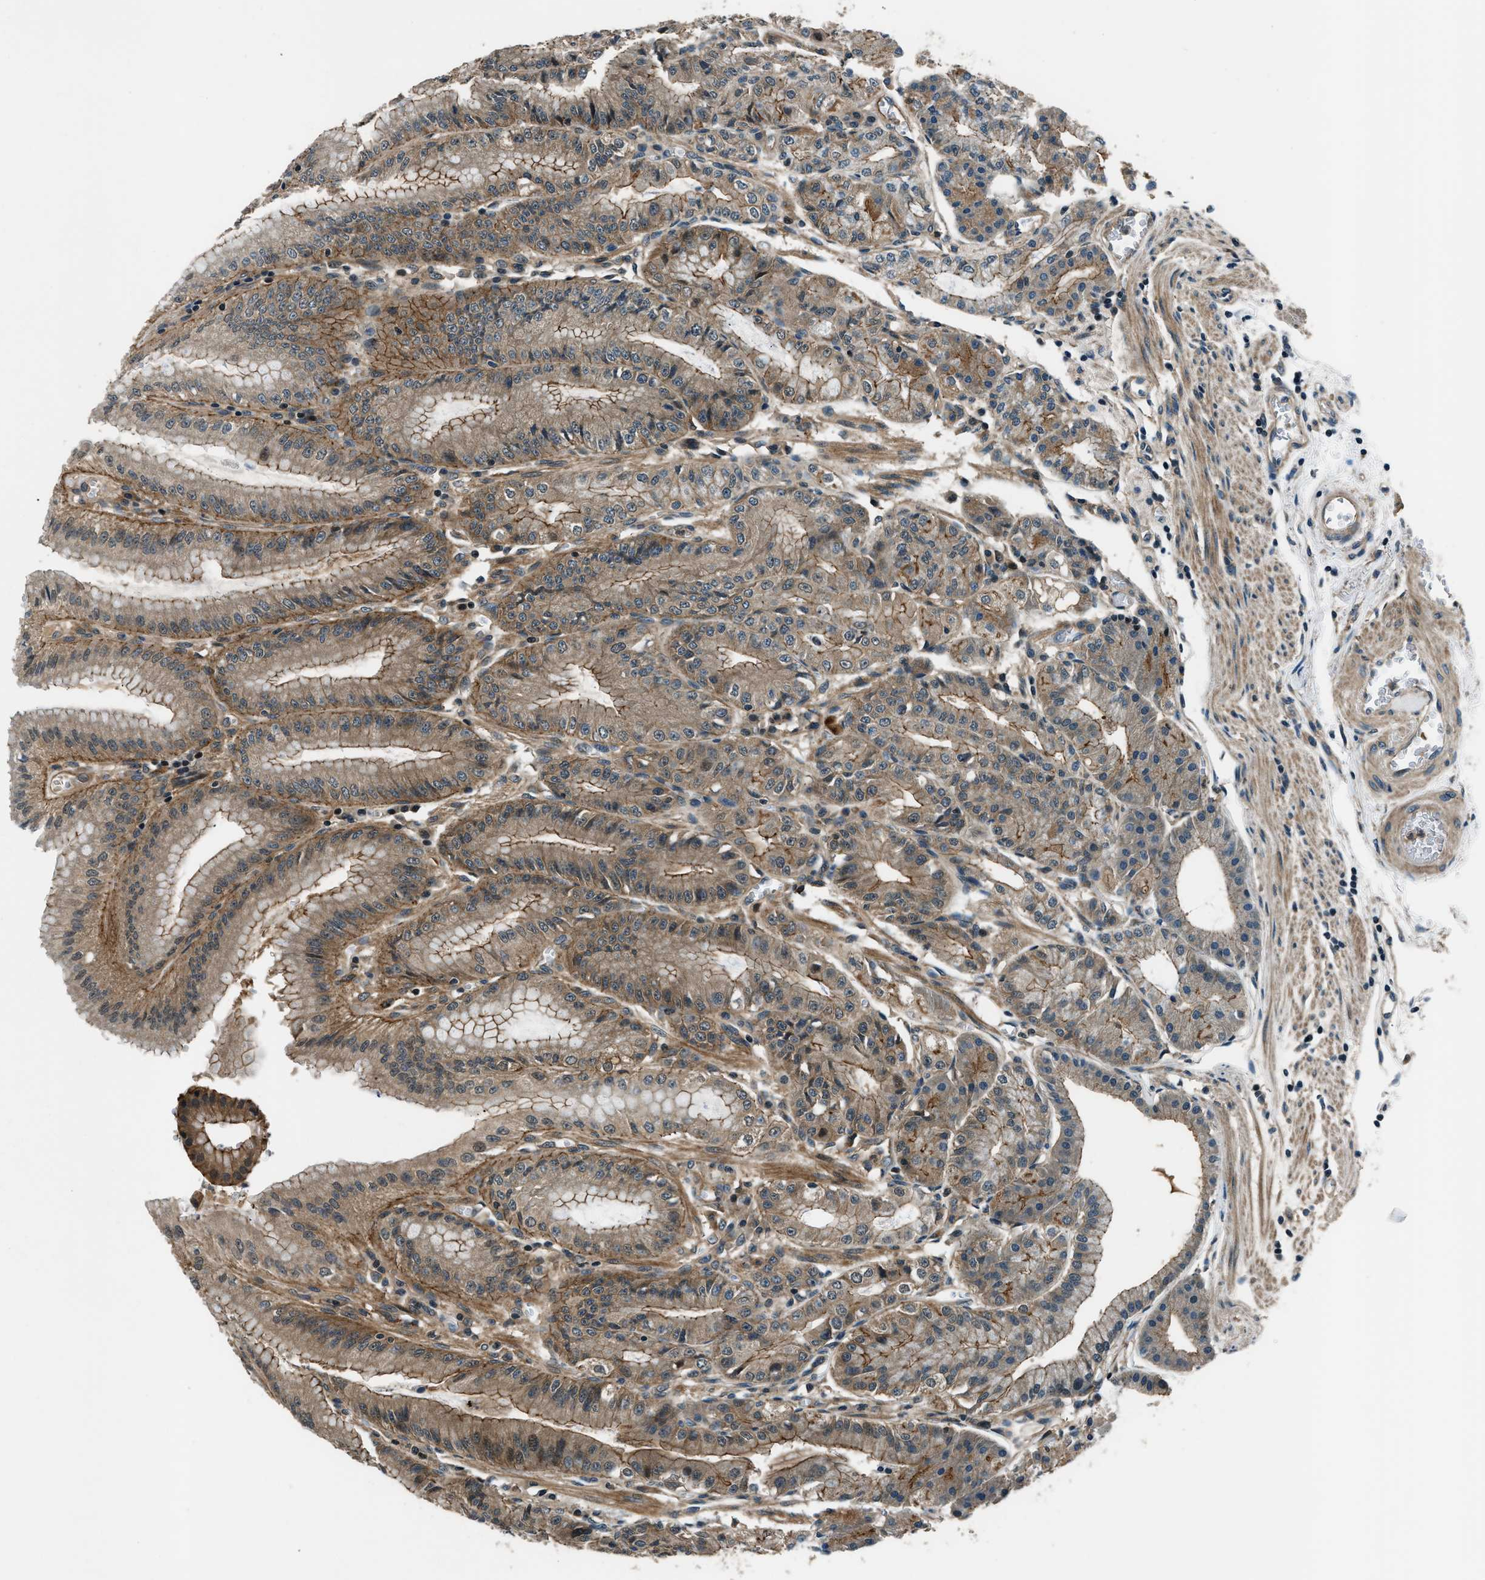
{"staining": {"intensity": "strong", "quantity": "25%-75%", "location": "cytoplasmic/membranous"}, "tissue": "stomach", "cell_type": "Glandular cells", "image_type": "normal", "snomed": [{"axis": "morphology", "description": "Normal tissue, NOS"}, {"axis": "topography", "description": "Stomach, lower"}], "caption": "Stomach stained for a protein (brown) demonstrates strong cytoplasmic/membranous positive positivity in about 25%-75% of glandular cells.", "gene": "ARHGEF11", "patient": {"sex": "male", "age": 71}}